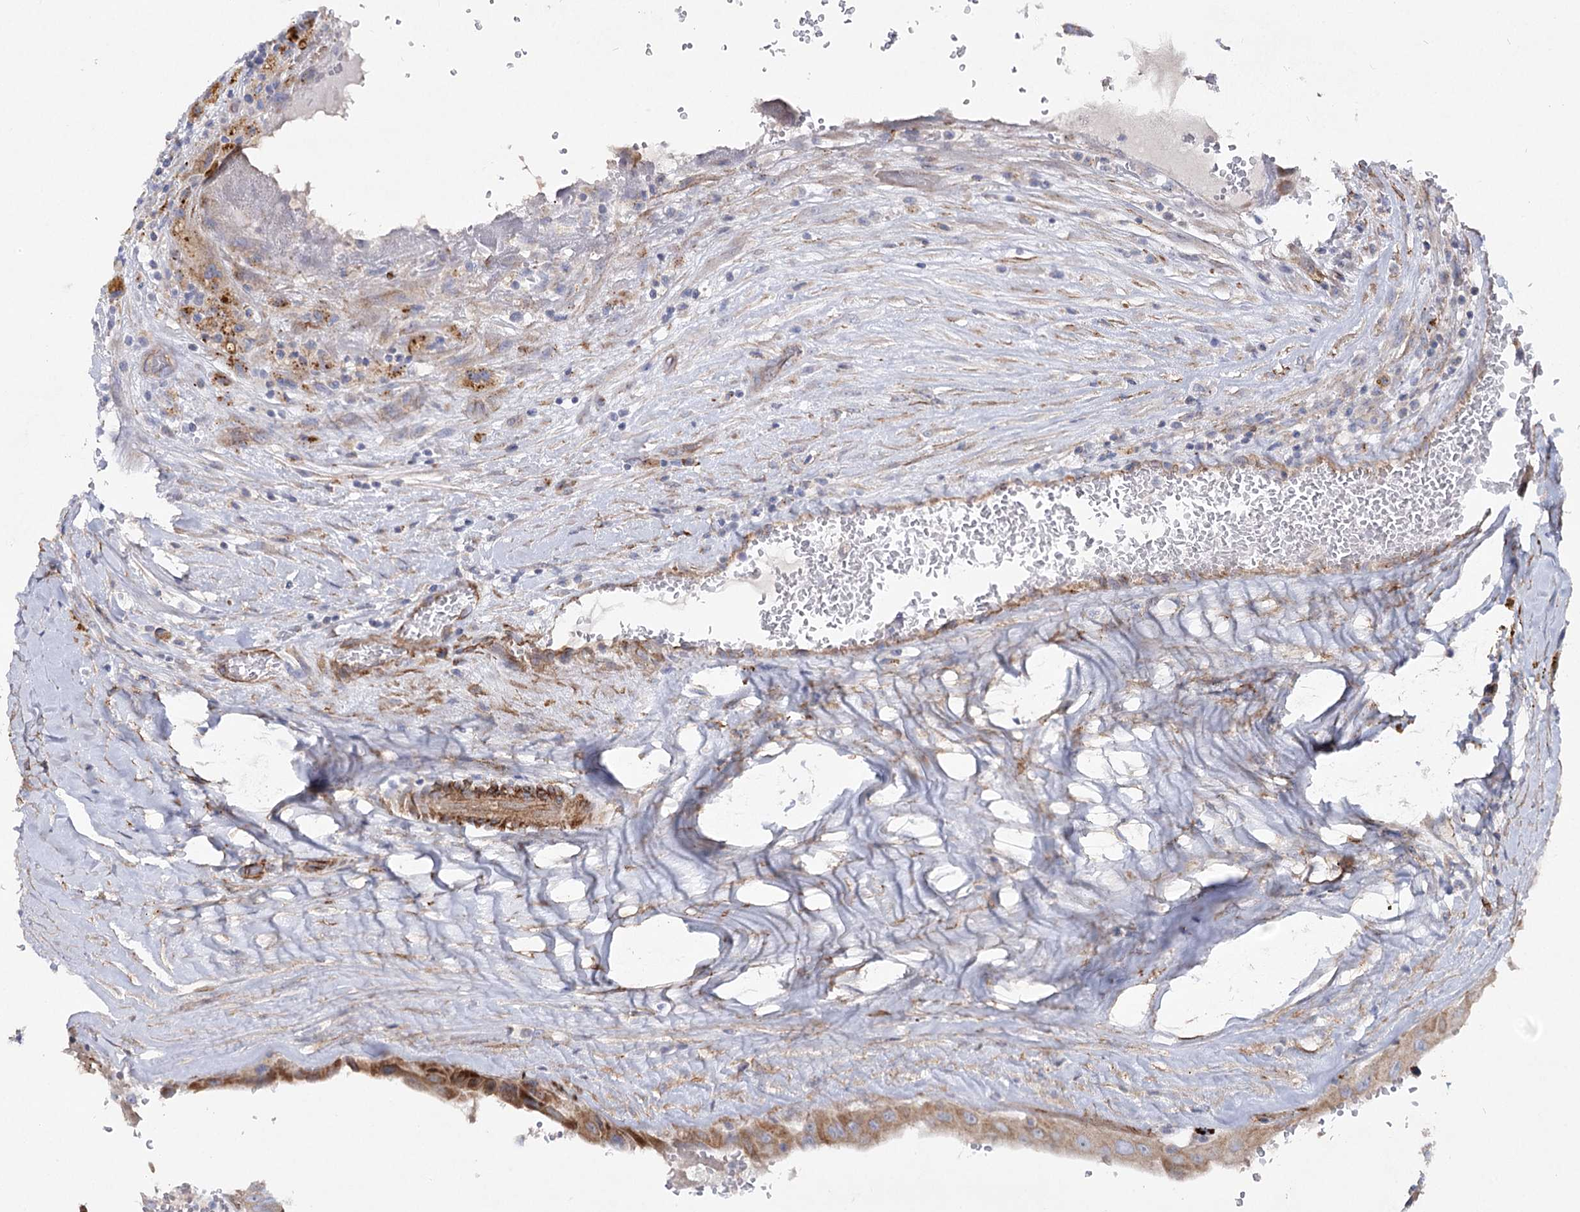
{"staining": {"intensity": "moderate", "quantity": ">75%", "location": "cytoplasmic/membranous"}, "tissue": "thyroid cancer", "cell_type": "Tumor cells", "image_type": "cancer", "snomed": [{"axis": "morphology", "description": "Papillary adenocarcinoma, NOS"}, {"axis": "topography", "description": "Thyroid gland"}], "caption": "Papillary adenocarcinoma (thyroid) was stained to show a protein in brown. There is medium levels of moderate cytoplasmic/membranous positivity in about >75% of tumor cells.", "gene": "TMEM164", "patient": {"sex": "male", "age": 77}}